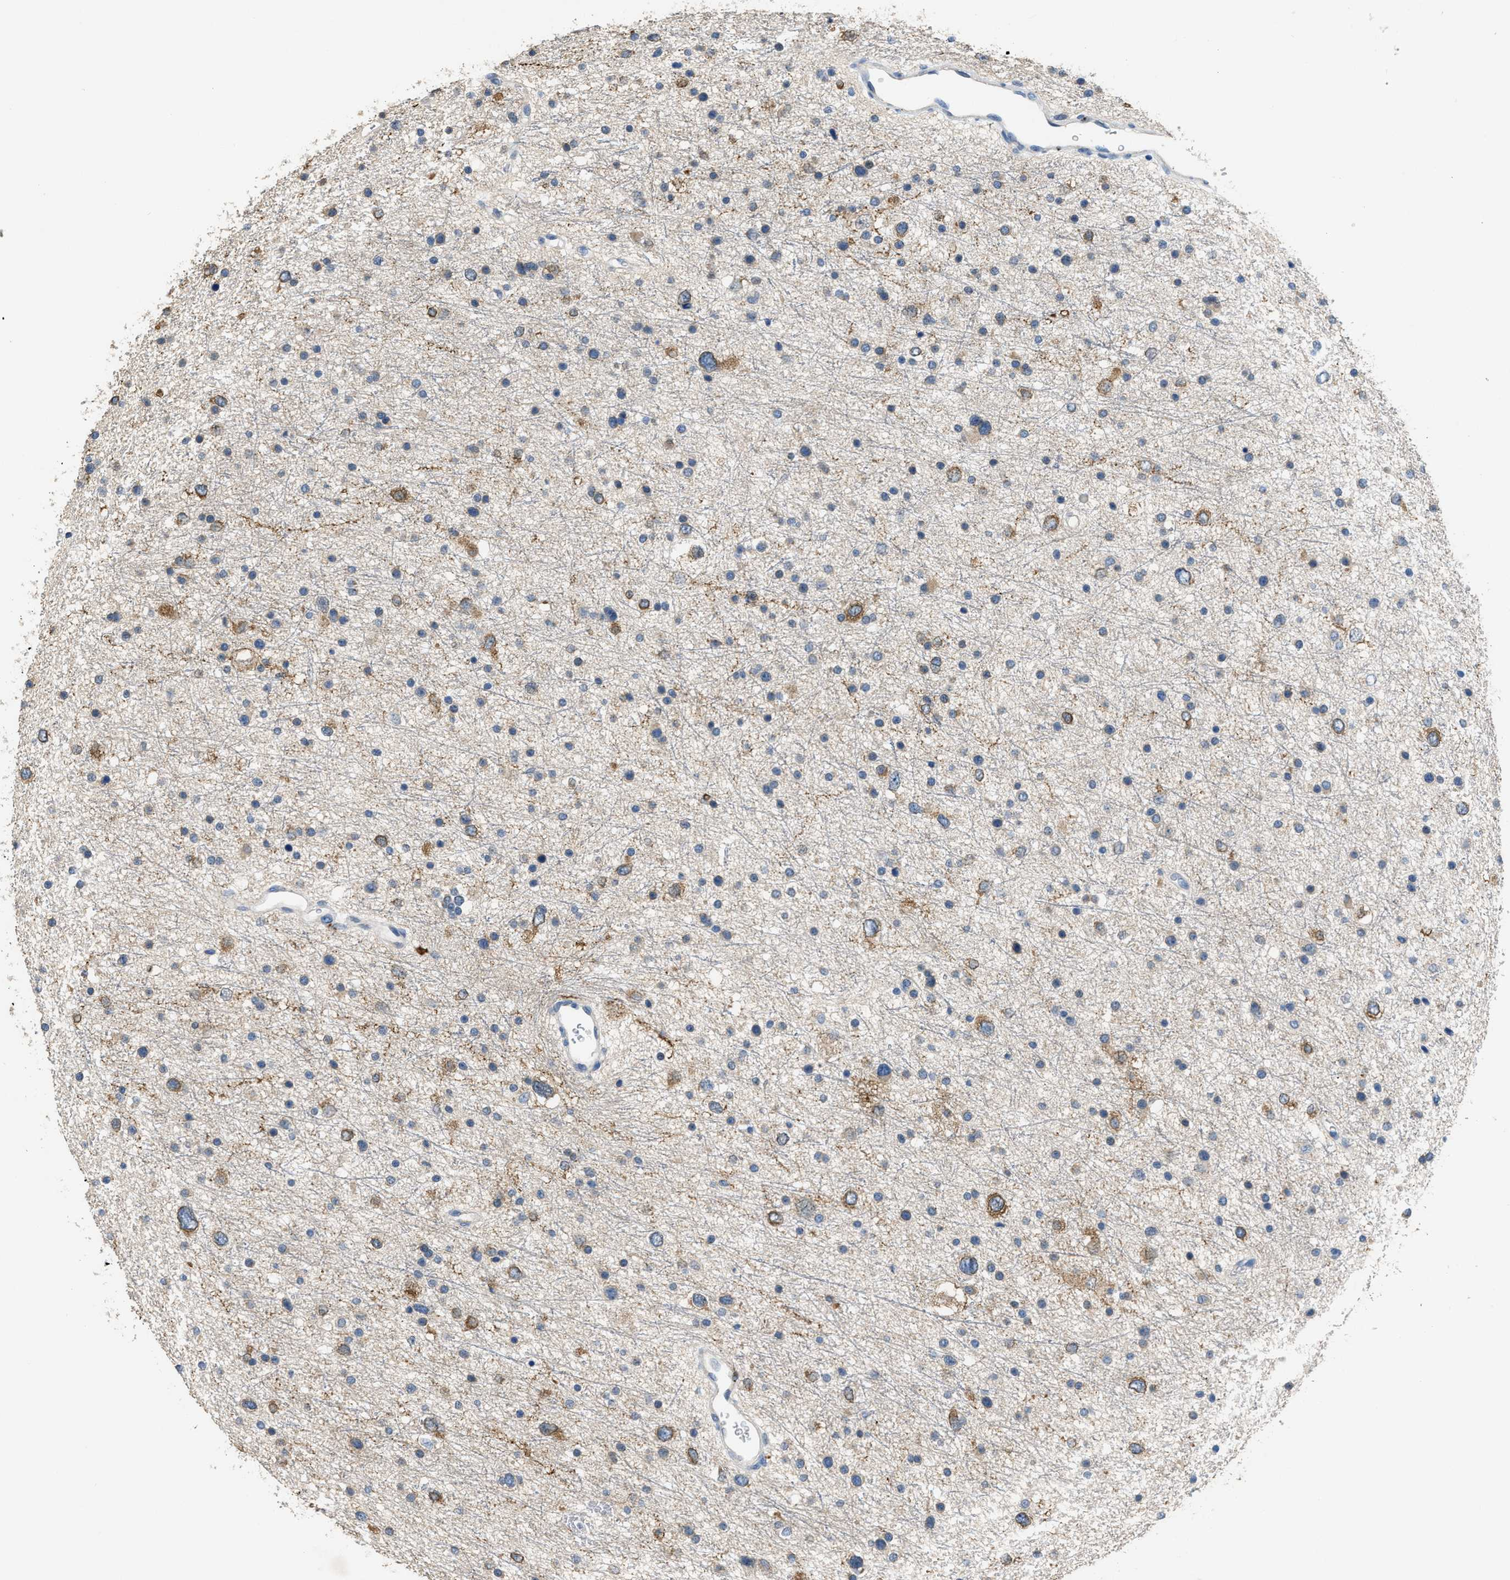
{"staining": {"intensity": "moderate", "quantity": "25%-75%", "location": "cytoplasmic/membranous"}, "tissue": "glioma", "cell_type": "Tumor cells", "image_type": "cancer", "snomed": [{"axis": "morphology", "description": "Glioma, malignant, Low grade"}, {"axis": "topography", "description": "Brain"}], "caption": "Glioma stained for a protein demonstrates moderate cytoplasmic/membranous positivity in tumor cells. The protein is shown in brown color, while the nuclei are stained blue.", "gene": "TOMM34", "patient": {"sex": "female", "age": 37}}